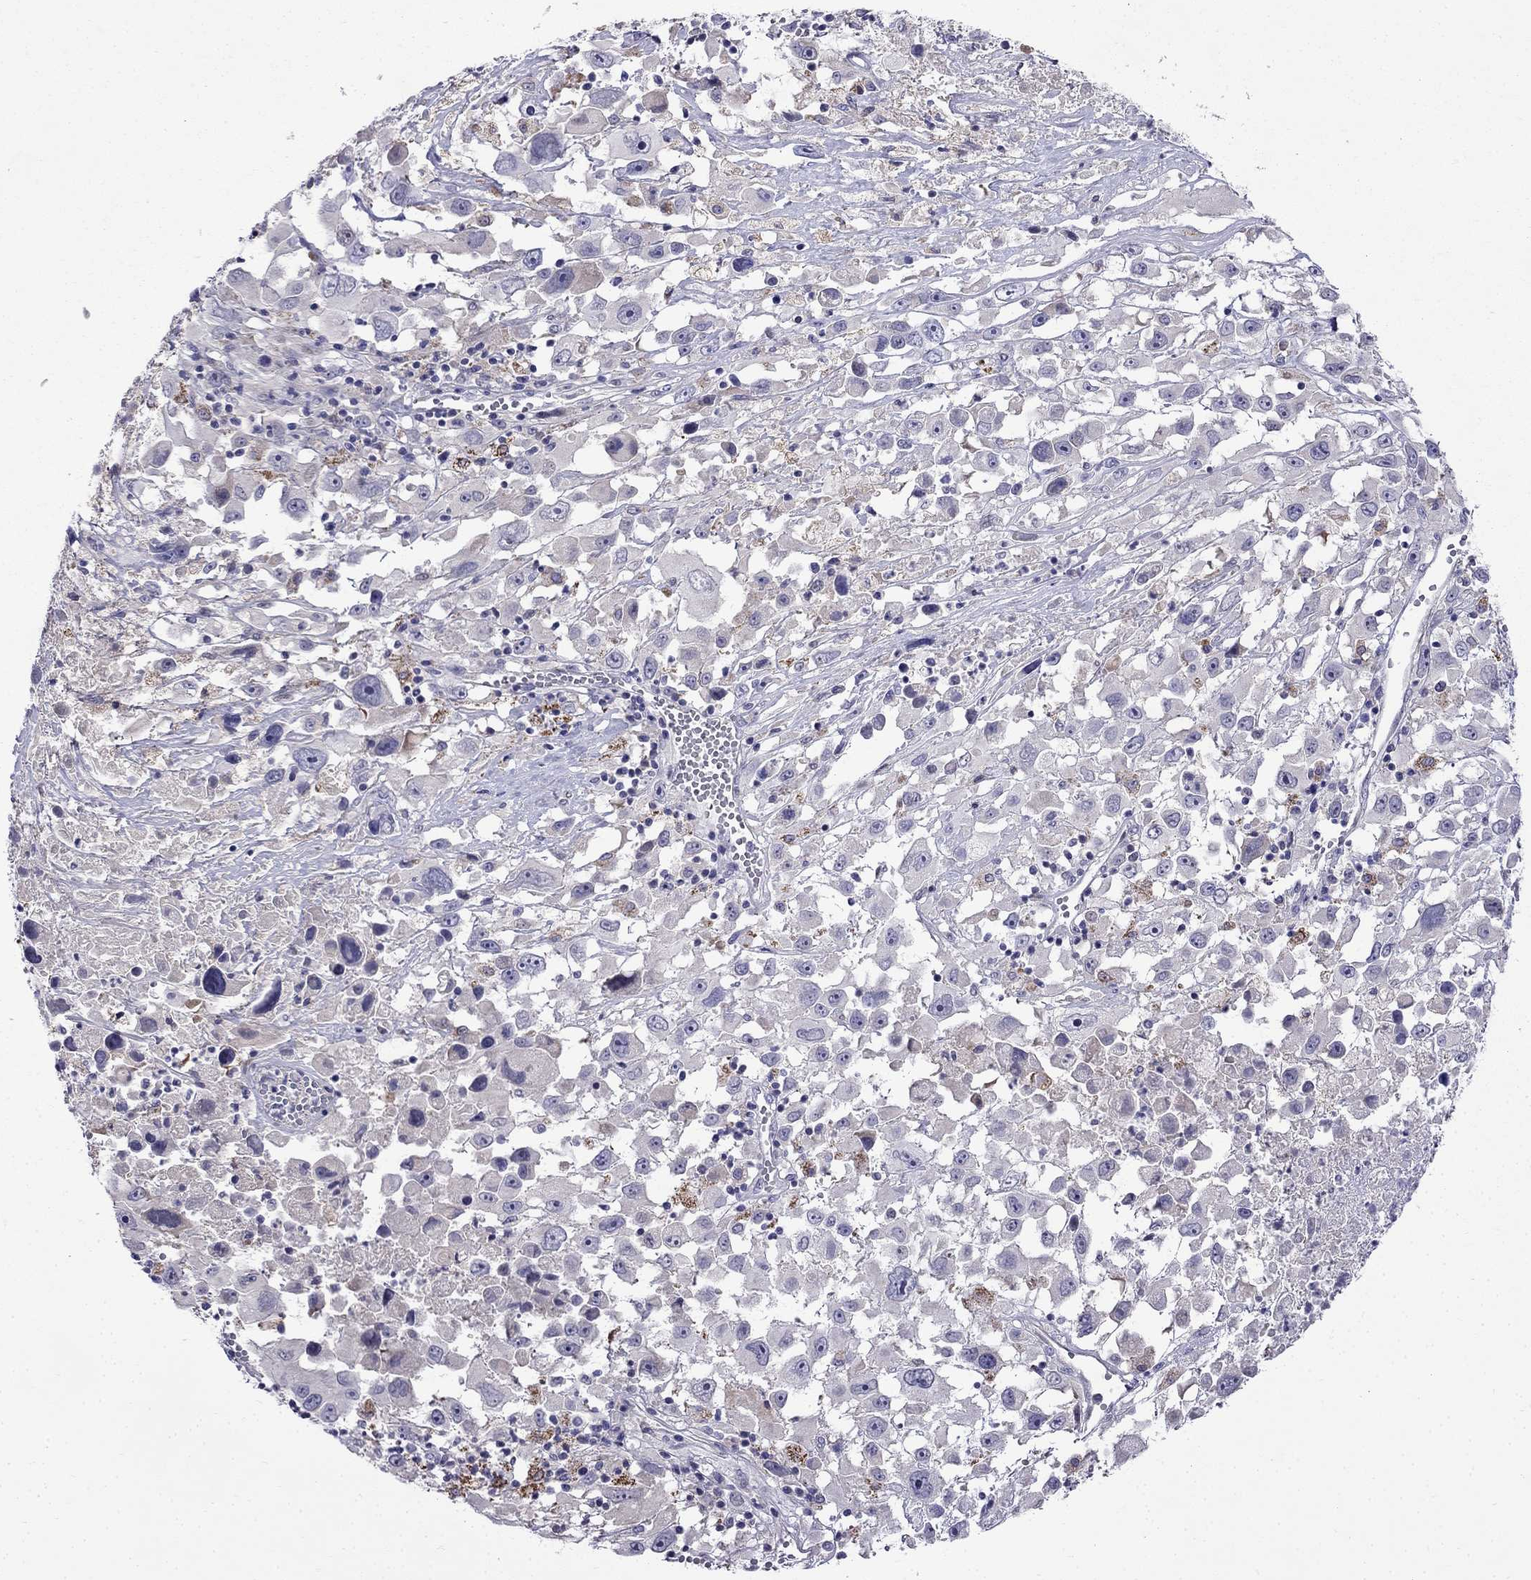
{"staining": {"intensity": "negative", "quantity": "none", "location": "none"}, "tissue": "melanoma", "cell_type": "Tumor cells", "image_type": "cancer", "snomed": [{"axis": "morphology", "description": "Malignant melanoma, Metastatic site"}, {"axis": "topography", "description": "Soft tissue"}], "caption": "Malignant melanoma (metastatic site) was stained to show a protein in brown. There is no significant expression in tumor cells.", "gene": "PI16", "patient": {"sex": "male", "age": 50}}